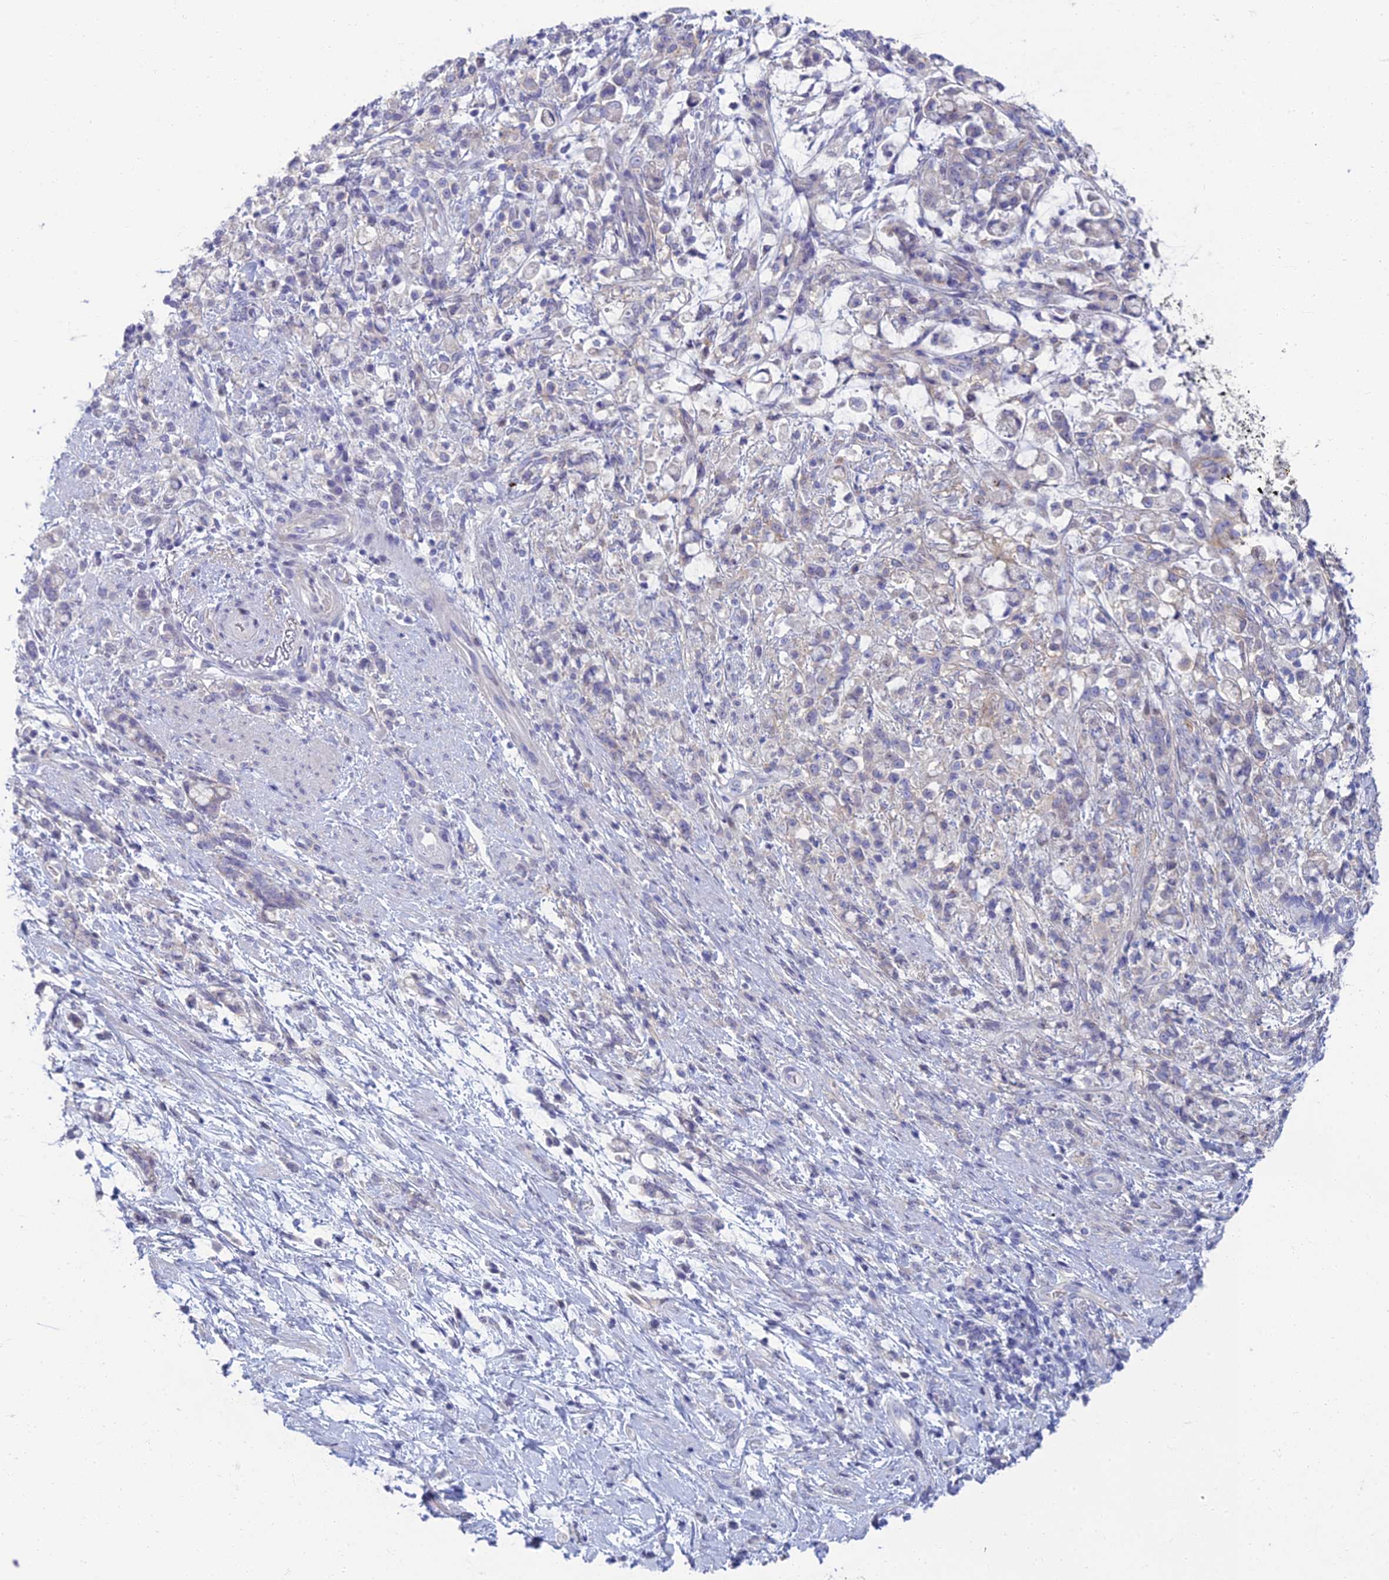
{"staining": {"intensity": "negative", "quantity": "none", "location": "none"}, "tissue": "stomach cancer", "cell_type": "Tumor cells", "image_type": "cancer", "snomed": [{"axis": "morphology", "description": "Adenocarcinoma, NOS"}, {"axis": "topography", "description": "Stomach"}], "caption": "This is a photomicrograph of immunohistochemistry (IHC) staining of stomach cancer (adenocarcinoma), which shows no positivity in tumor cells. The staining was performed using DAB (3,3'-diaminobenzidine) to visualize the protein expression in brown, while the nuclei were stained in blue with hematoxylin (Magnification: 20x).", "gene": "NEURL1", "patient": {"sex": "female", "age": 60}}